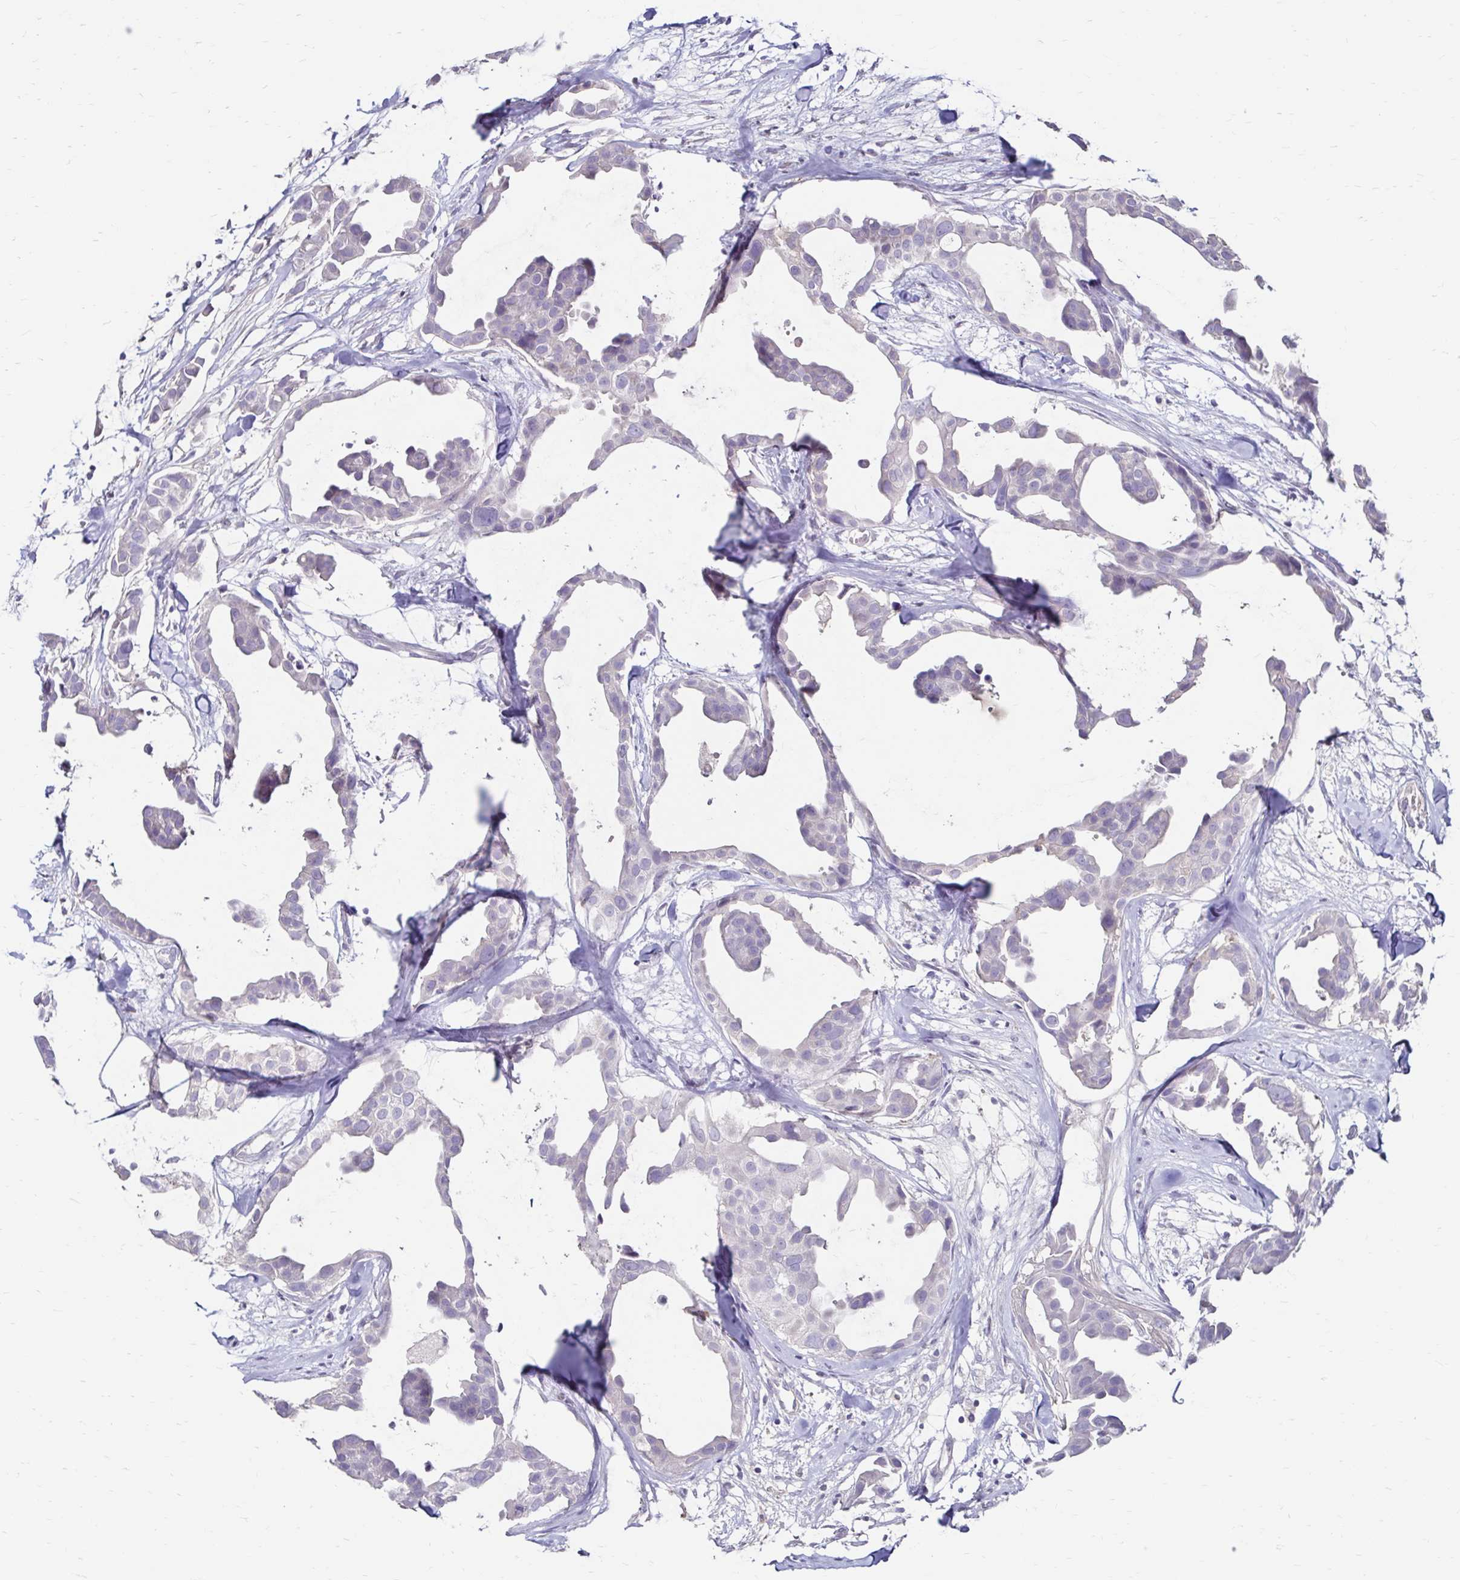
{"staining": {"intensity": "negative", "quantity": "none", "location": "none"}, "tissue": "breast cancer", "cell_type": "Tumor cells", "image_type": "cancer", "snomed": [{"axis": "morphology", "description": "Duct carcinoma"}, {"axis": "topography", "description": "Breast"}], "caption": "DAB immunohistochemical staining of human breast infiltrating ductal carcinoma shows no significant expression in tumor cells.", "gene": "SCG3", "patient": {"sex": "female", "age": 38}}